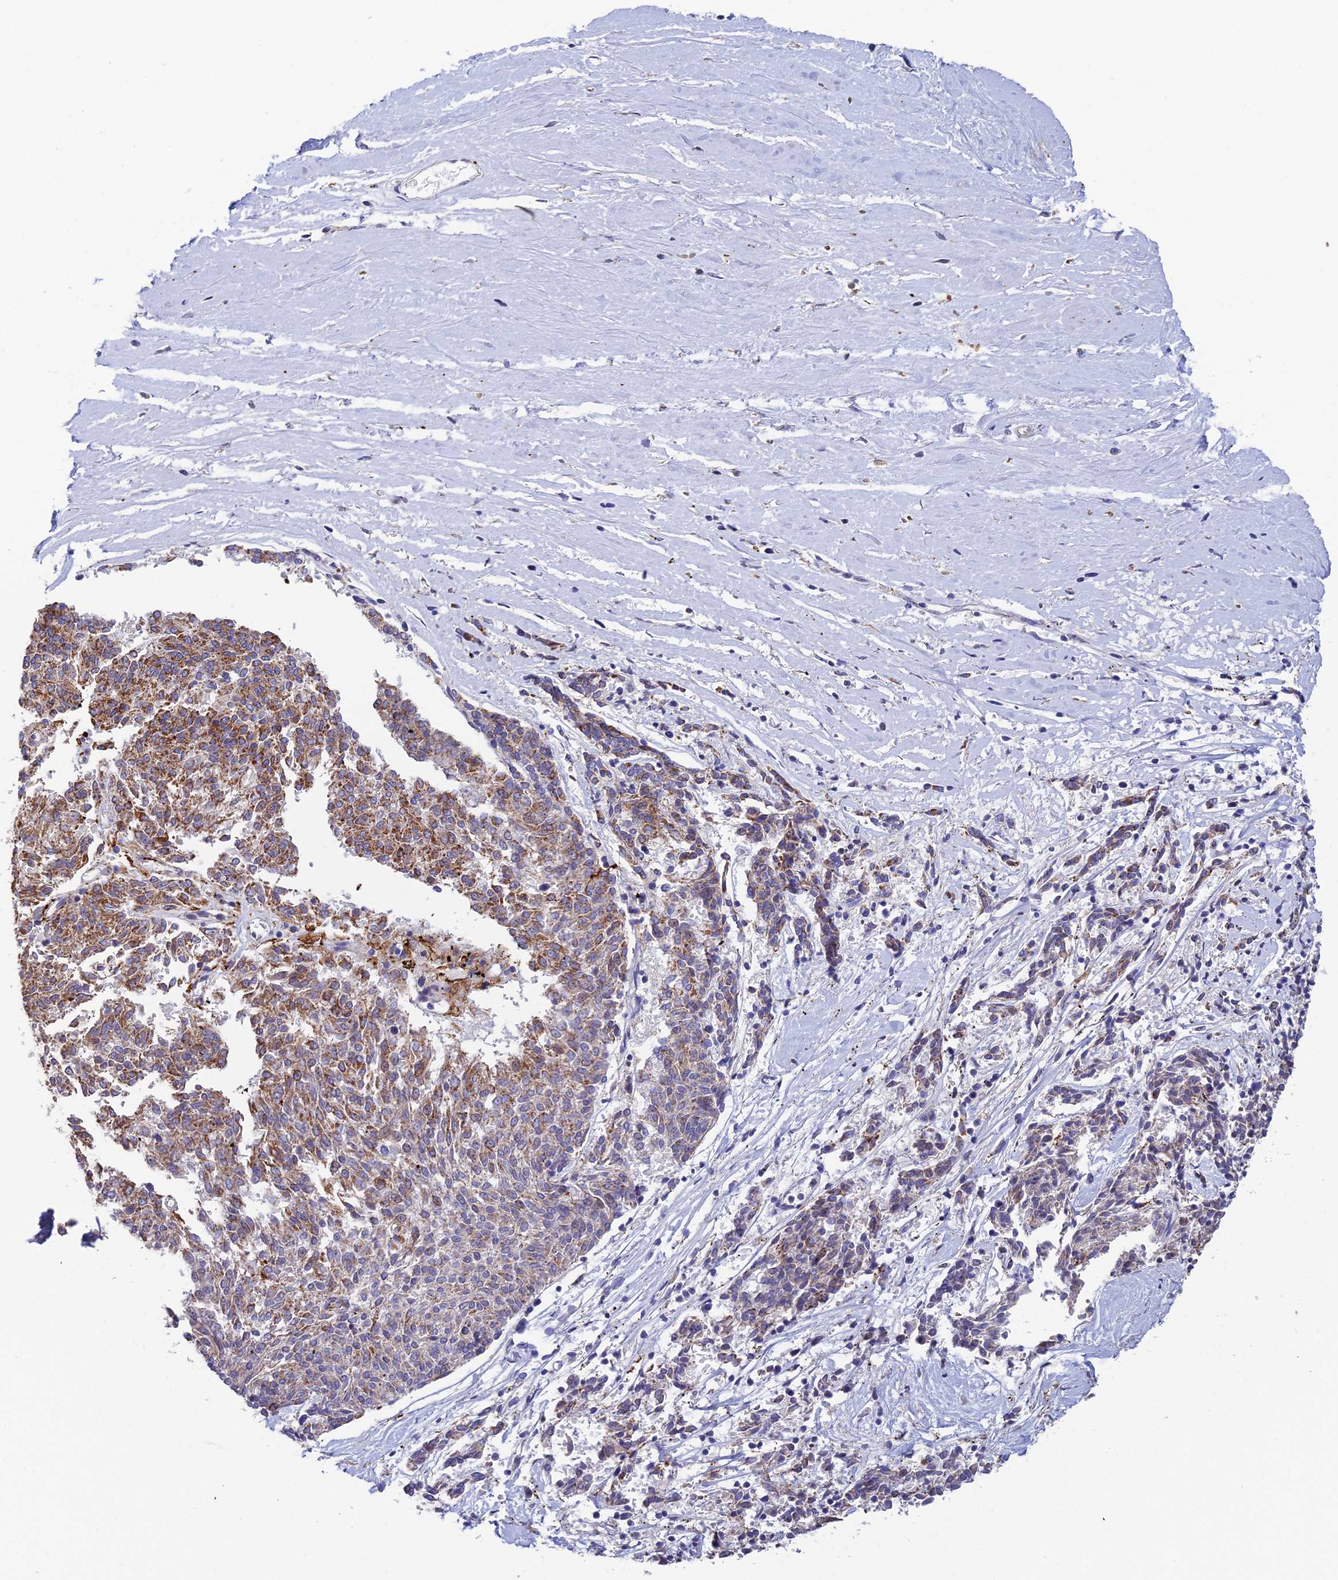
{"staining": {"intensity": "moderate", "quantity": "25%-75%", "location": "cytoplasmic/membranous"}, "tissue": "melanoma", "cell_type": "Tumor cells", "image_type": "cancer", "snomed": [{"axis": "morphology", "description": "Malignant melanoma, NOS"}, {"axis": "topography", "description": "Skin"}], "caption": "Malignant melanoma stained with a brown dye shows moderate cytoplasmic/membranous positive staining in approximately 25%-75% of tumor cells.", "gene": "CSPG4", "patient": {"sex": "female", "age": 72}}